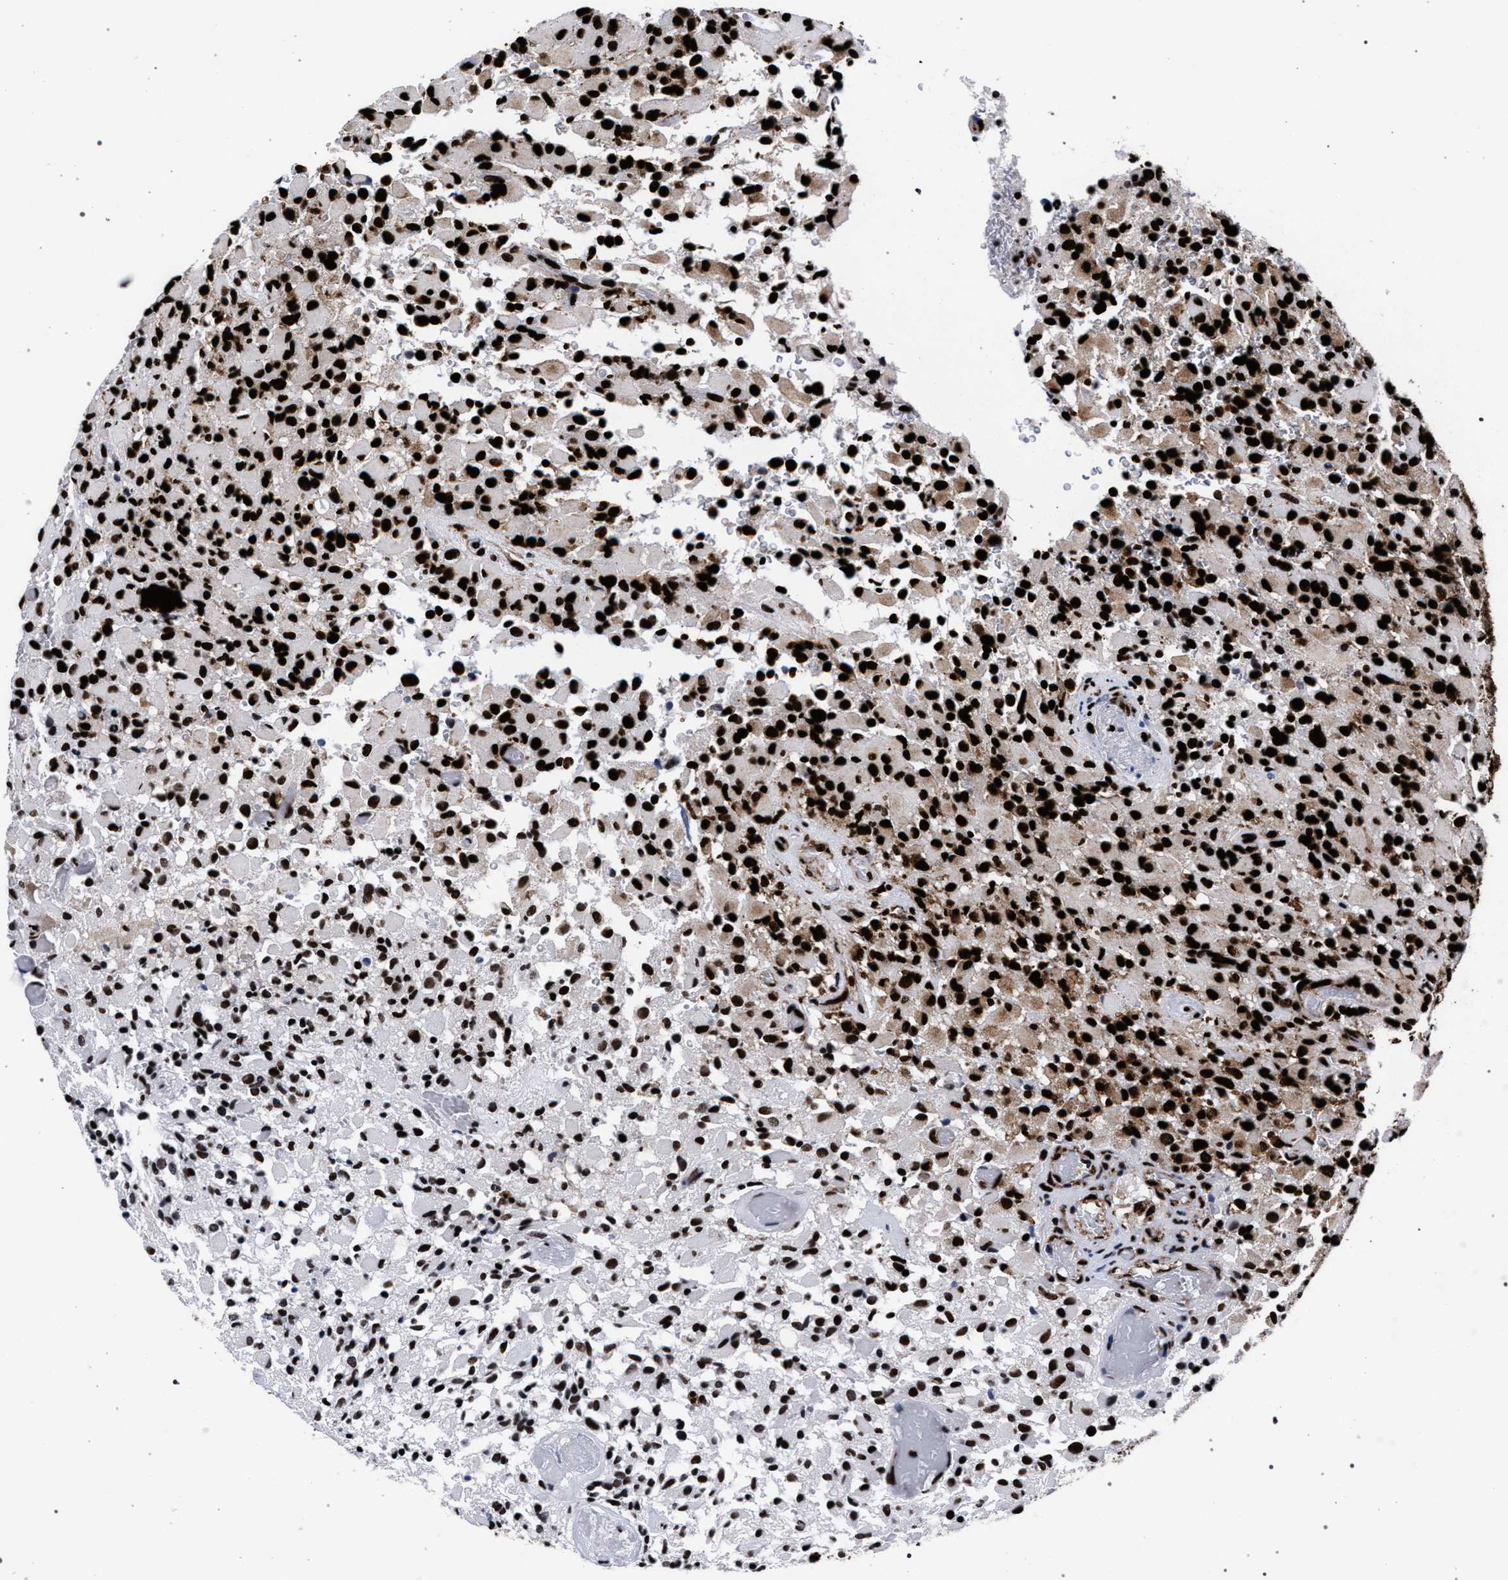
{"staining": {"intensity": "strong", "quantity": ">75%", "location": "nuclear"}, "tissue": "glioma", "cell_type": "Tumor cells", "image_type": "cancer", "snomed": [{"axis": "morphology", "description": "Glioma, malignant, High grade"}, {"axis": "topography", "description": "Brain"}], "caption": "Immunohistochemistry (IHC) of glioma displays high levels of strong nuclear expression in about >75% of tumor cells. The staining was performed using DAB, with brown indicating positive protein expression. Nuclei are stained blue with hematoxylin.", "gene": "HNRNPA1", "patient": {"sex": "male", "age": 71}}